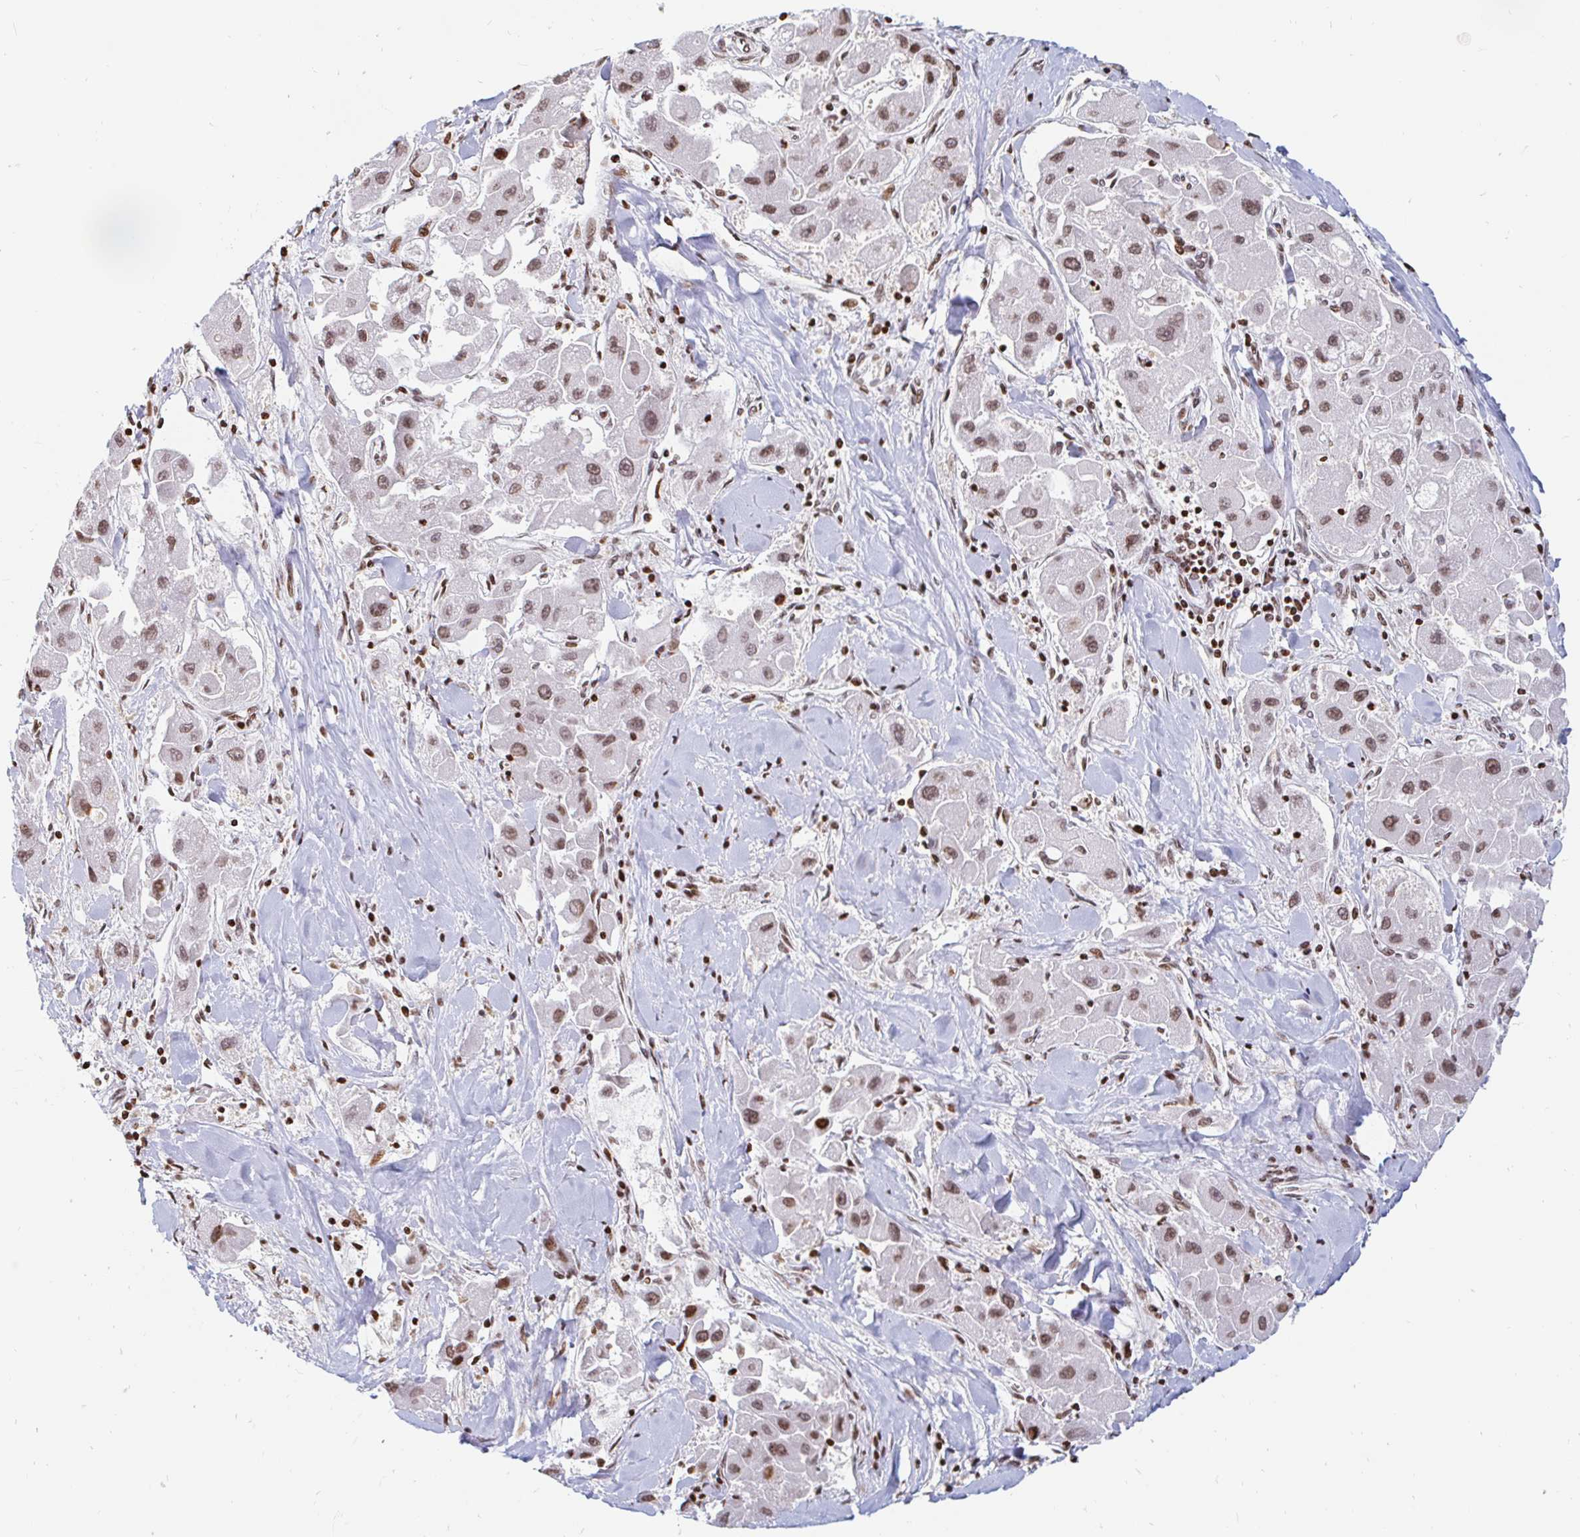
{"staining": {"intensity": "moderate", "quantity": ">75%", "location": "nuclear"}, "tissue": "liver cancer", "cell_type": "Tumor cells", "image_type": "cancer", "snomed": [{"axis": "morphology", "description": "Carcinoma, Hepatocellular, NOS"}, {"axis": "topography", "description": "Liver"}], "caption": "Immunohistochemistry (IHC) micrograph of neoplastic tissue: hepatocellular carcinoma (liver) stained using immunohistochemistry (IHC) reveals medium levels of moderate protein expression localized specifically in the nuclear of tumor cells, appearing as a nuclear brown color.", "gene": "HOXC10", "patient": {"sex": "male", "age": 24}}